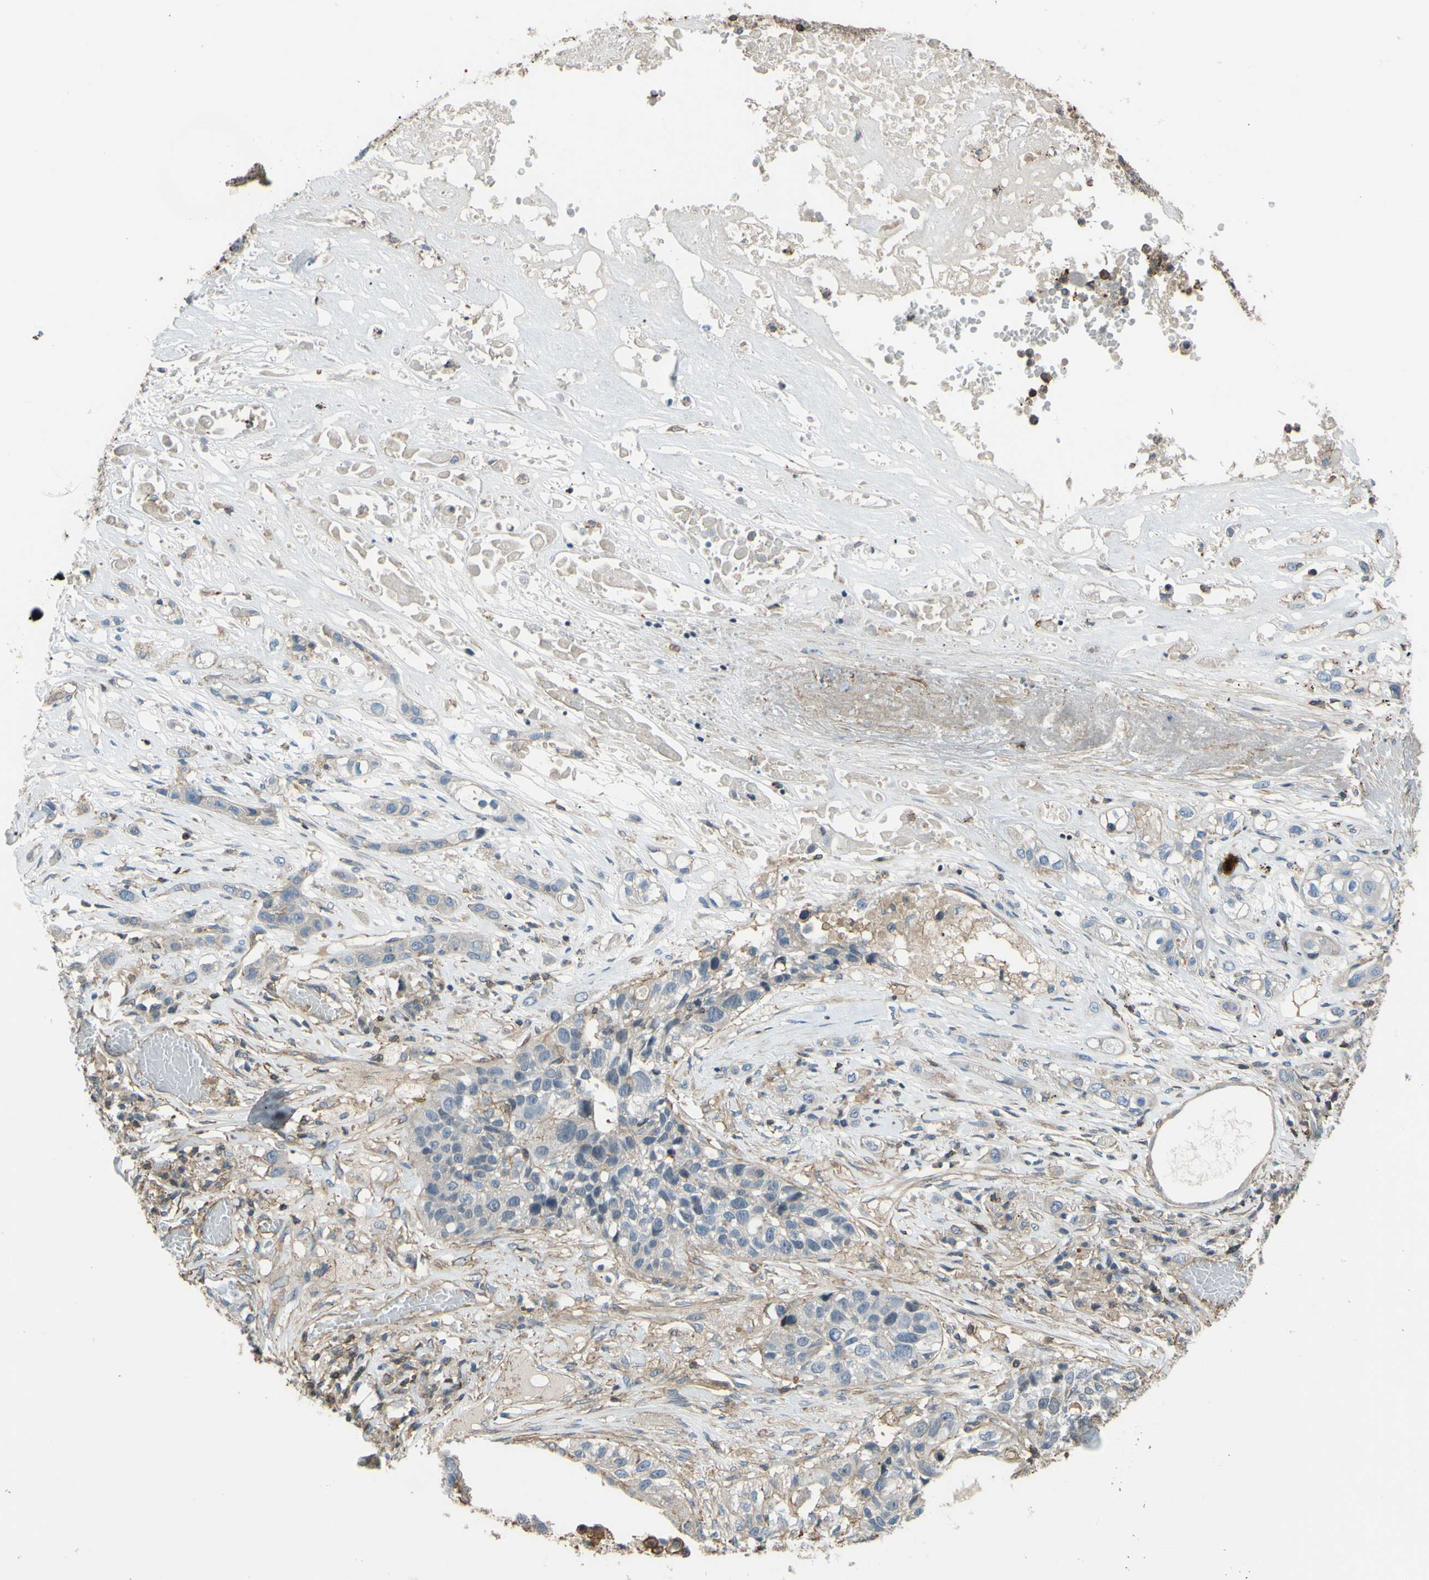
{"staining": {"intensity": "negative", "quantity": "none", "location": "none"}, "tissue": "lung cancer", "cell_type": "Tumor cells", "image_type": "cancer", "snomed": [{"axis": "morphology", "description": "Squamous cell carcinoma, NOS"}, {"axis": "topography", "description": "Lung"}], "caption": "Lung cancer was stained to show a protein in brown. There is no significant expression in tumor cells. (DAB immunohistochemistry visualized using brightfield microscopy, high magnification).", "gene": "ADD3", "patient": {"sex": "male", "age": 71}}